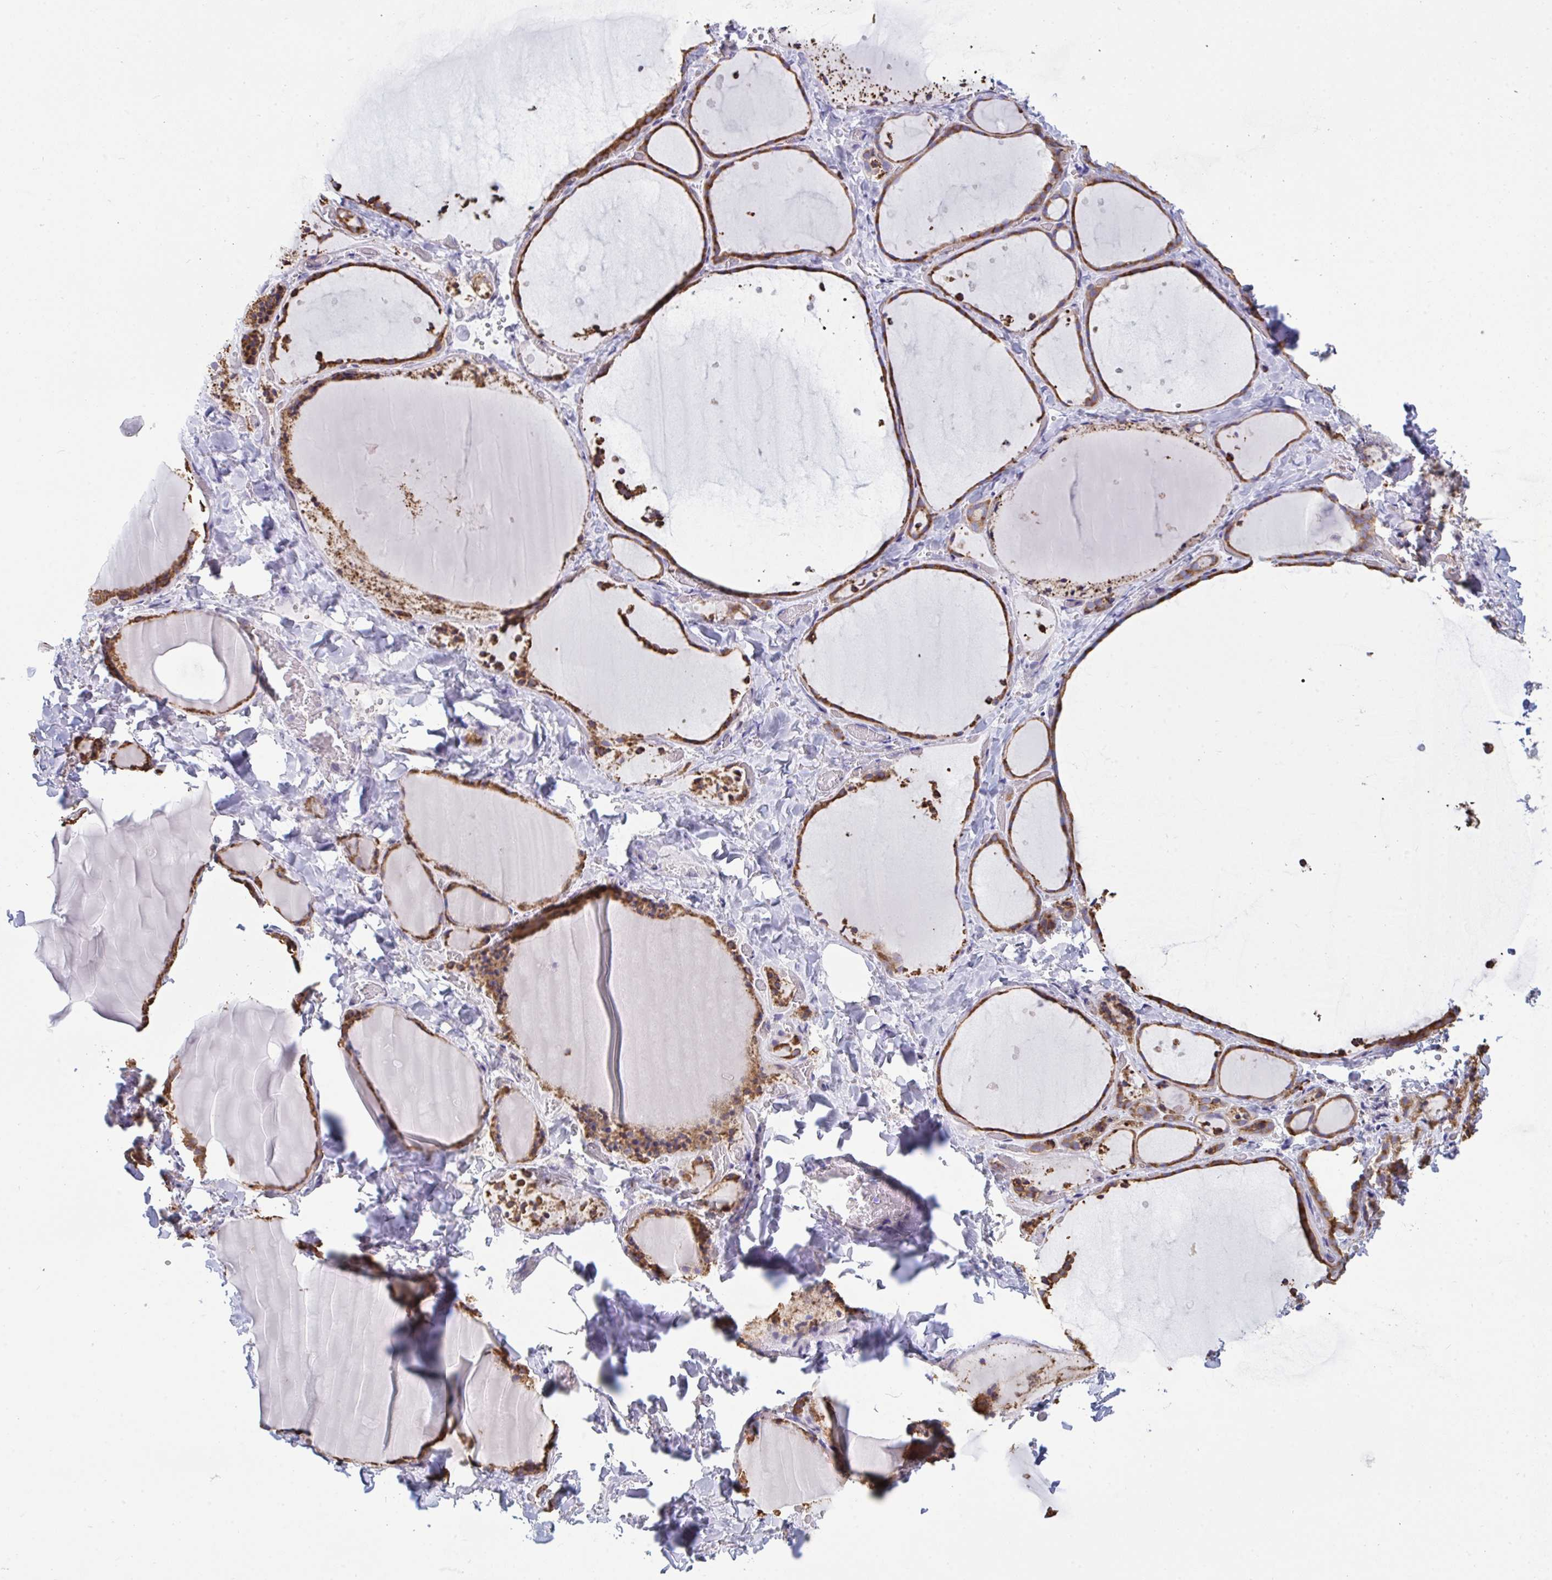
{"staining": {"intensity": "moderate", "quantity": ">75%", "location": "cytoplasmic/membranous"}, "tissue": "thyroid gland", "cell_type": "Glandular cells", "image_type": "normal", "snomed": [{"axis": "morphology", "description": "Normal tissue, NOS"}, {"axis": "topography", "description": "Thyroid gland"}], "caption": "Immunohistochemical staining of unremarkable human thyroid gland displays moderate cytoplasmic/membranous protein positivity in about >75% of glandular cells.", "gene": "MYMK", "patient": {"sex": "female", "age": 36}}